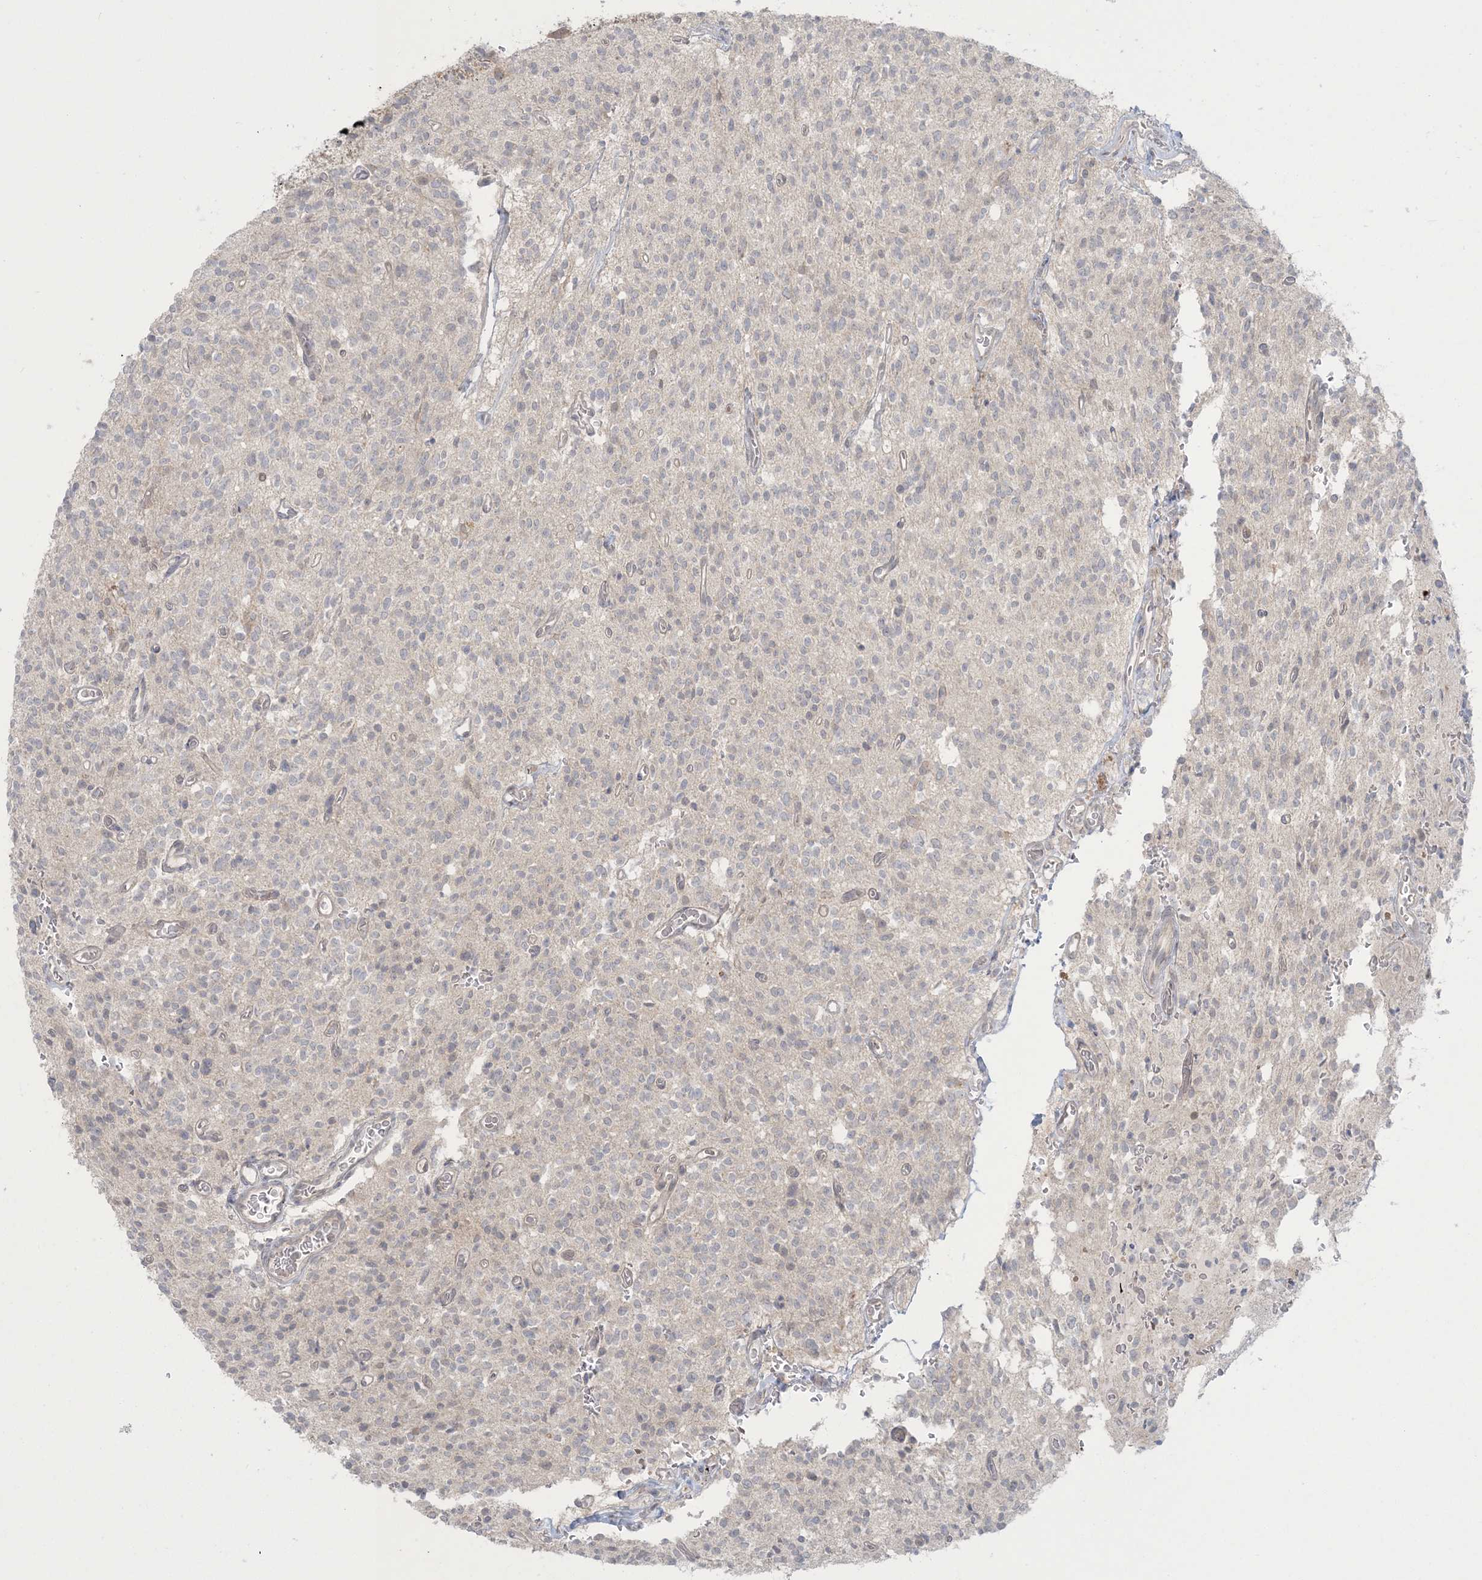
{"staining": {"intensity": "negative", "quantity": "none", "location": "none"}, "tissue": "glioma", "cell_type": "Tumor cells", "image_type": "cancer", "snomed": [{"axis": "morphology", "description": "Glioma, malignant, High grade"}, {"axis": "topography", "description": "Brain"}], "caption": "Tumor cells are negative for brown protein staining in glioma.", "gene": "NRBP2", "patient": {"sex": "male", "age": 34}}